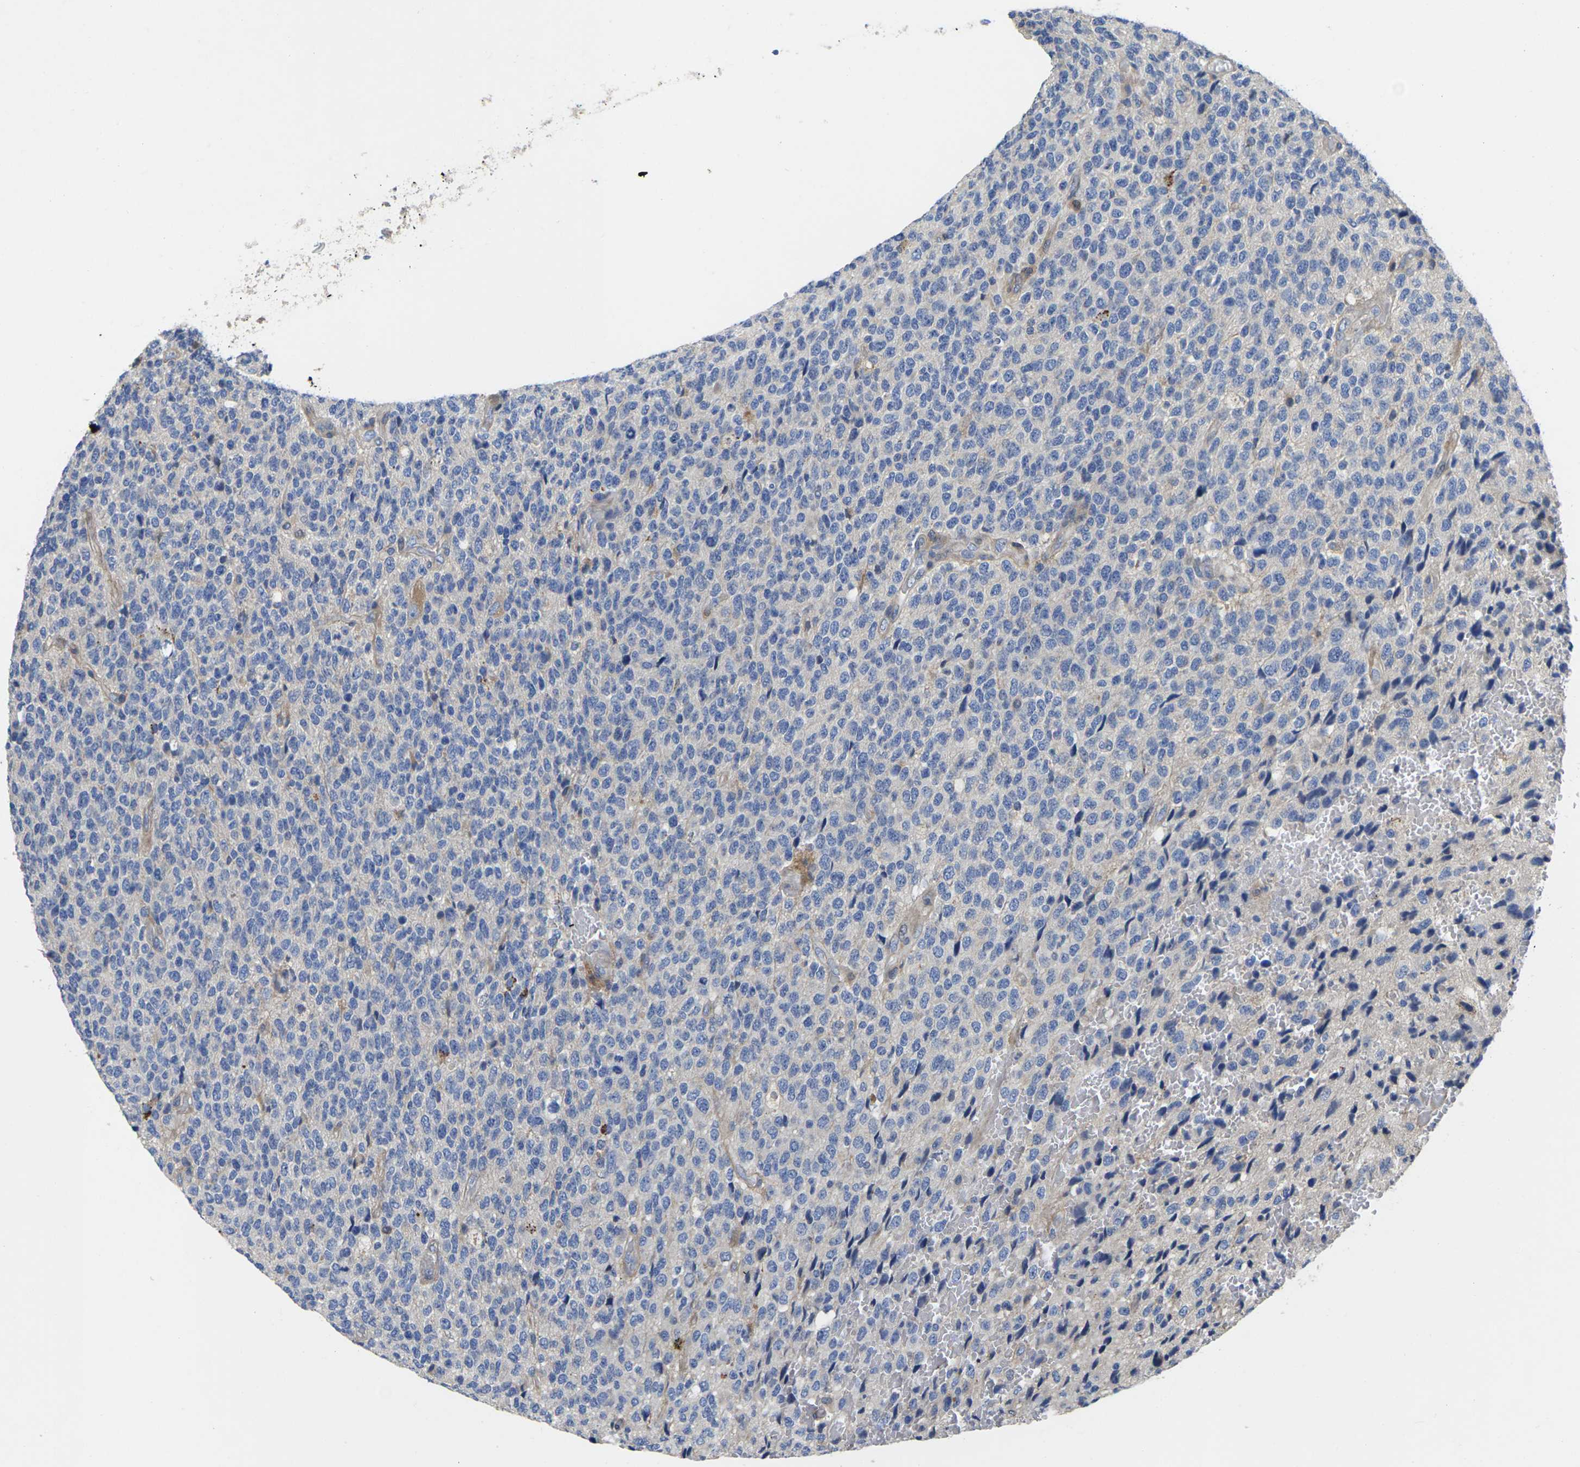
{"staining": {"intensity": "negative", "quantity": "none", "location": "none"}, "tissue": "glioma", "cell_type": "Tumor cells", "image_type": "cancer", "snomed": [{"axis": "morphology", "description": "Glioma, malignant, High grade"}, {"axis": "topography", "description": "pancreas cauda"}], "caption": "This is an IHC photomicrograph of high-grade glioma (malignant). There is no staining in tumor cells.", "gene": "SCNN1A", "patient": {"sex": "male", "age": 60}}